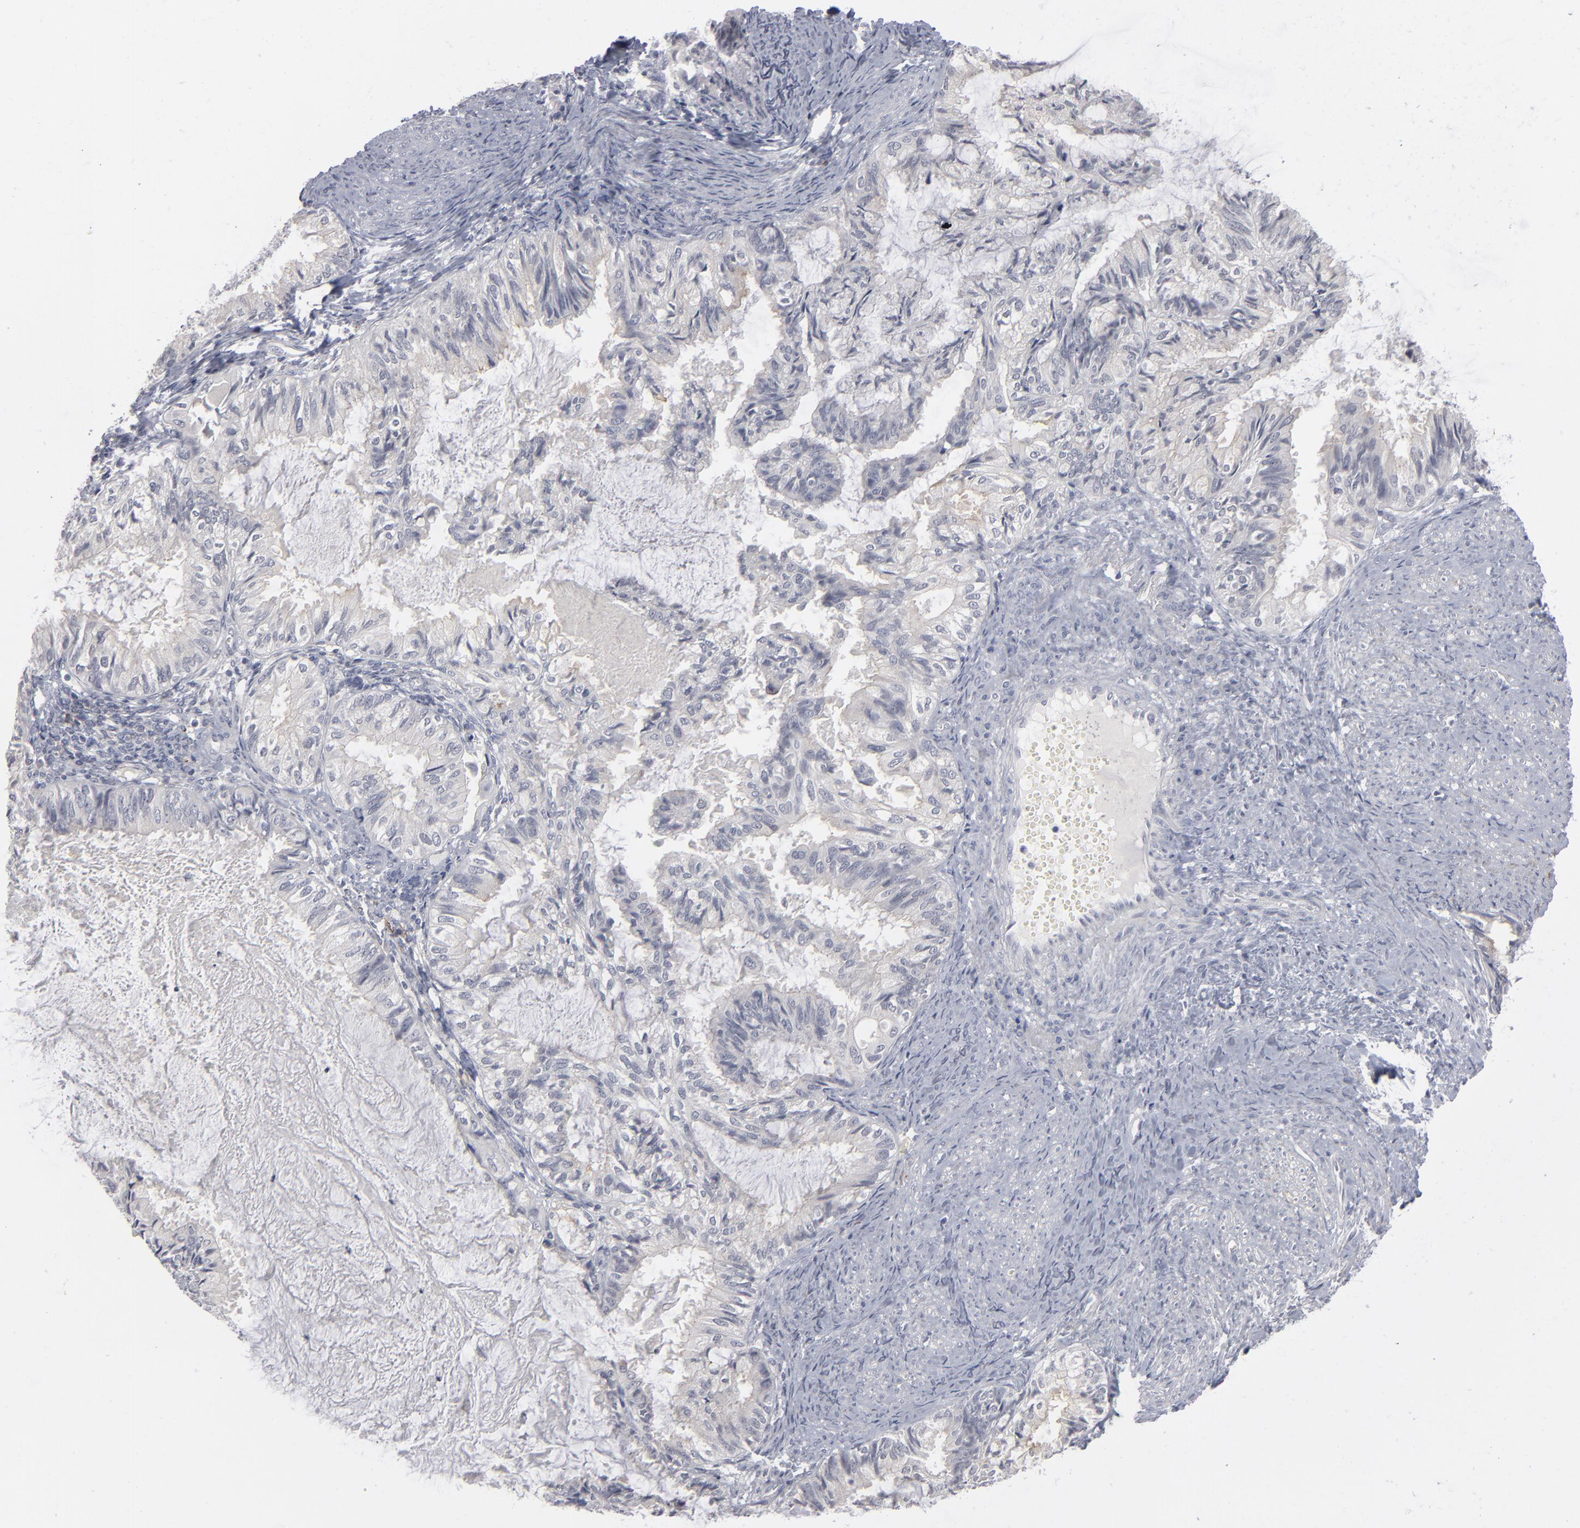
{"staining": {"intensity": "negative", "quantity": "none", "location": "none"}, "tissue": "endometrial cancer", "cell_type": "Tumor cells", "image_type": "cancer", "snomed": [{"axis": "morphology", "description": "Adenocarcinoma, NOS"}, {"axis": "topography", "description": "Endometrium"}], "caption": "DAB immunohistochemical staining of endometrial cancer (adenocarcinoma) exhibits no significant expression in tumor cells.", "gene": "KIAA1210", "patient": {"sex": "female", "age": 86}}